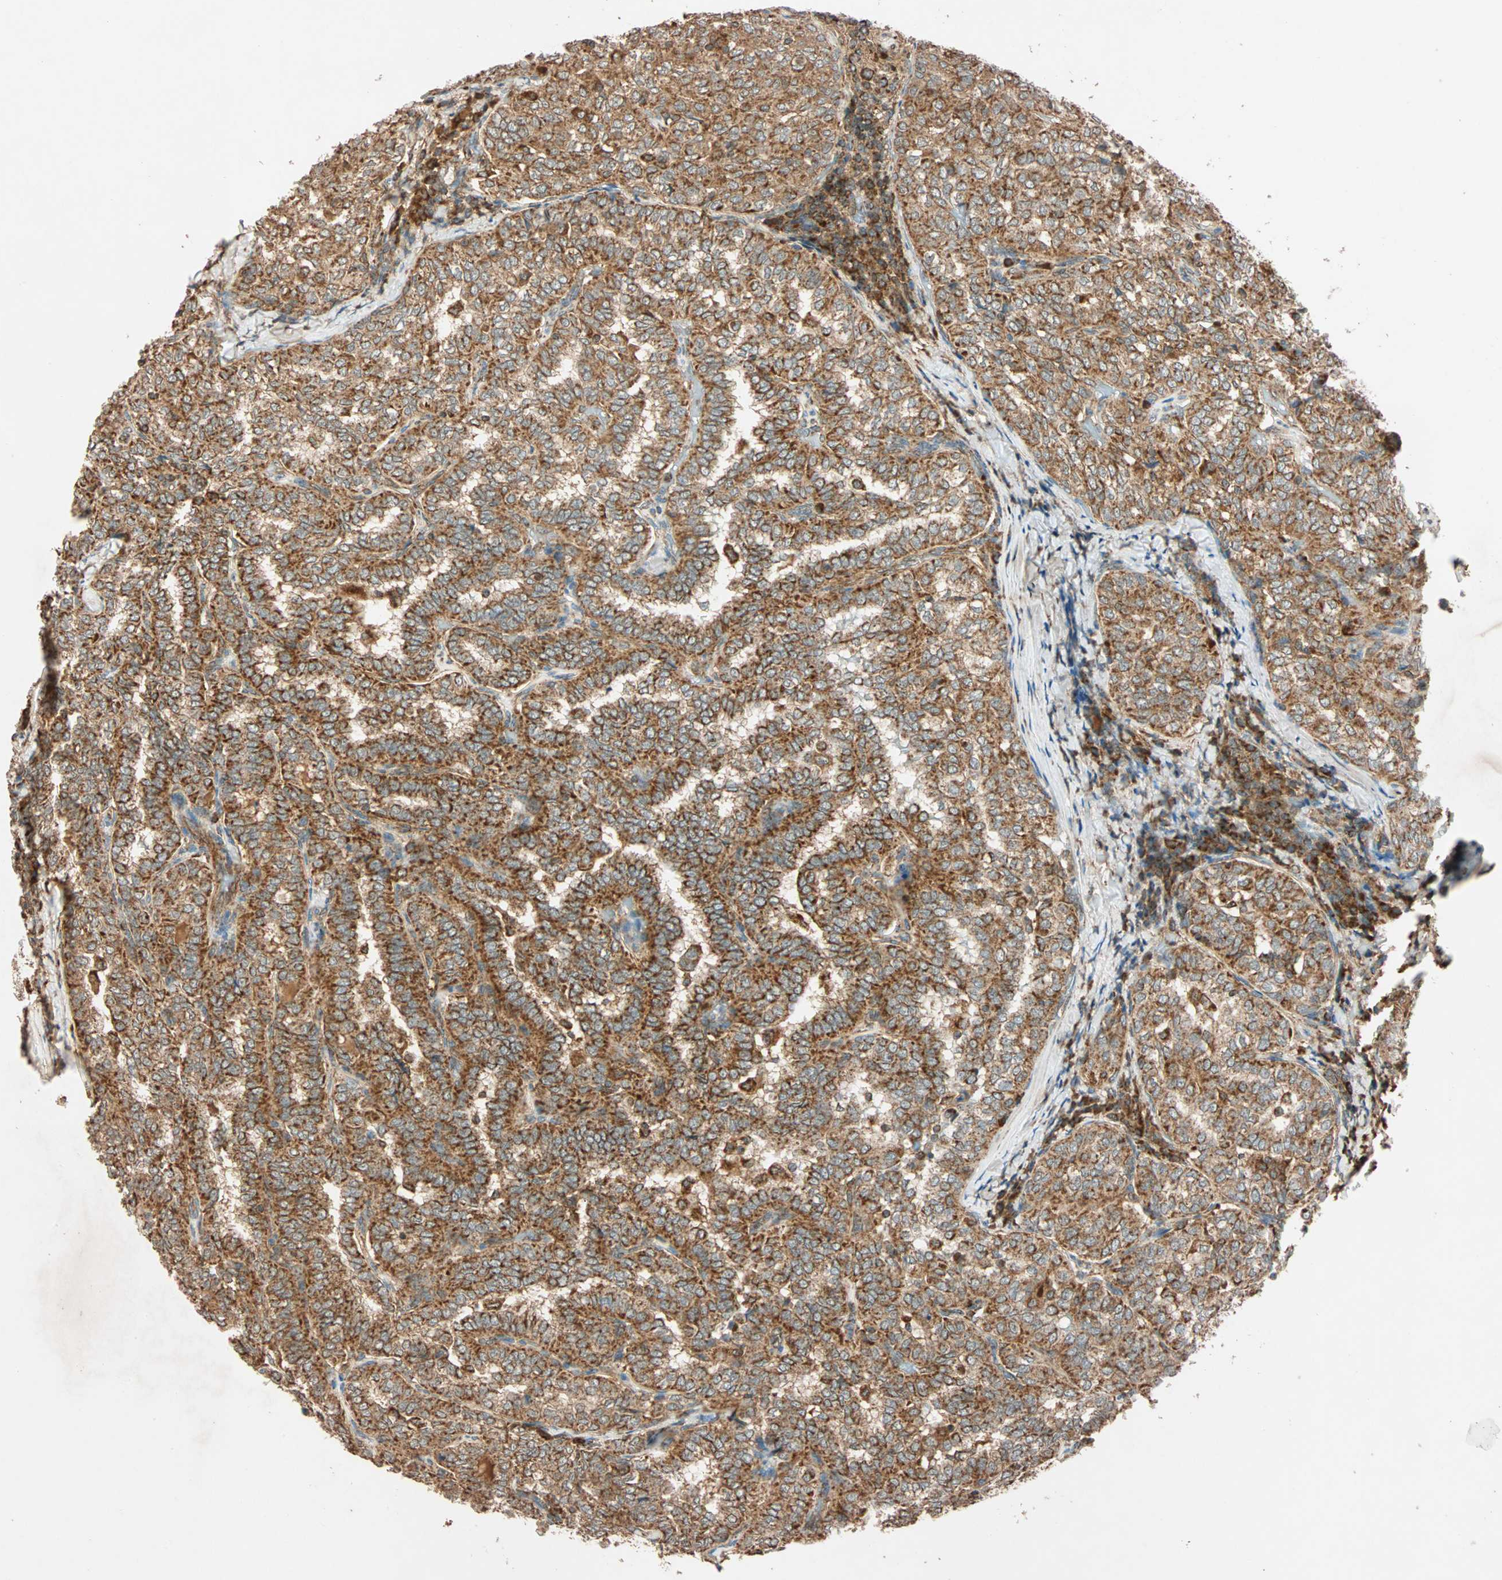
{"staining": {"intensity": "strong", "quantity": ">75%", "location": "cytoplasmic/membranous"}, "tissue": "thyroid cancer", "cell_type": "Tumor cells", "image_type": "cancer", "snomed": [{"axis": "morphology", "description": "Normal tissue, NOS"}, {"axis": "morphology", "description": "Papillary adenocarcinoma, NOS"}, {"axis": "topography", "description": "Thyroid gland"}], "caption": "Protein analysis of thyroid papillary adenocarcinoma tissue reveals strong cytoplasmic/membranous staining in approximately >75% of tumor cells. Nuclei are stained in blue.", "gene": "MAPK1", "patient": {"sex": "female", "age": 30}}